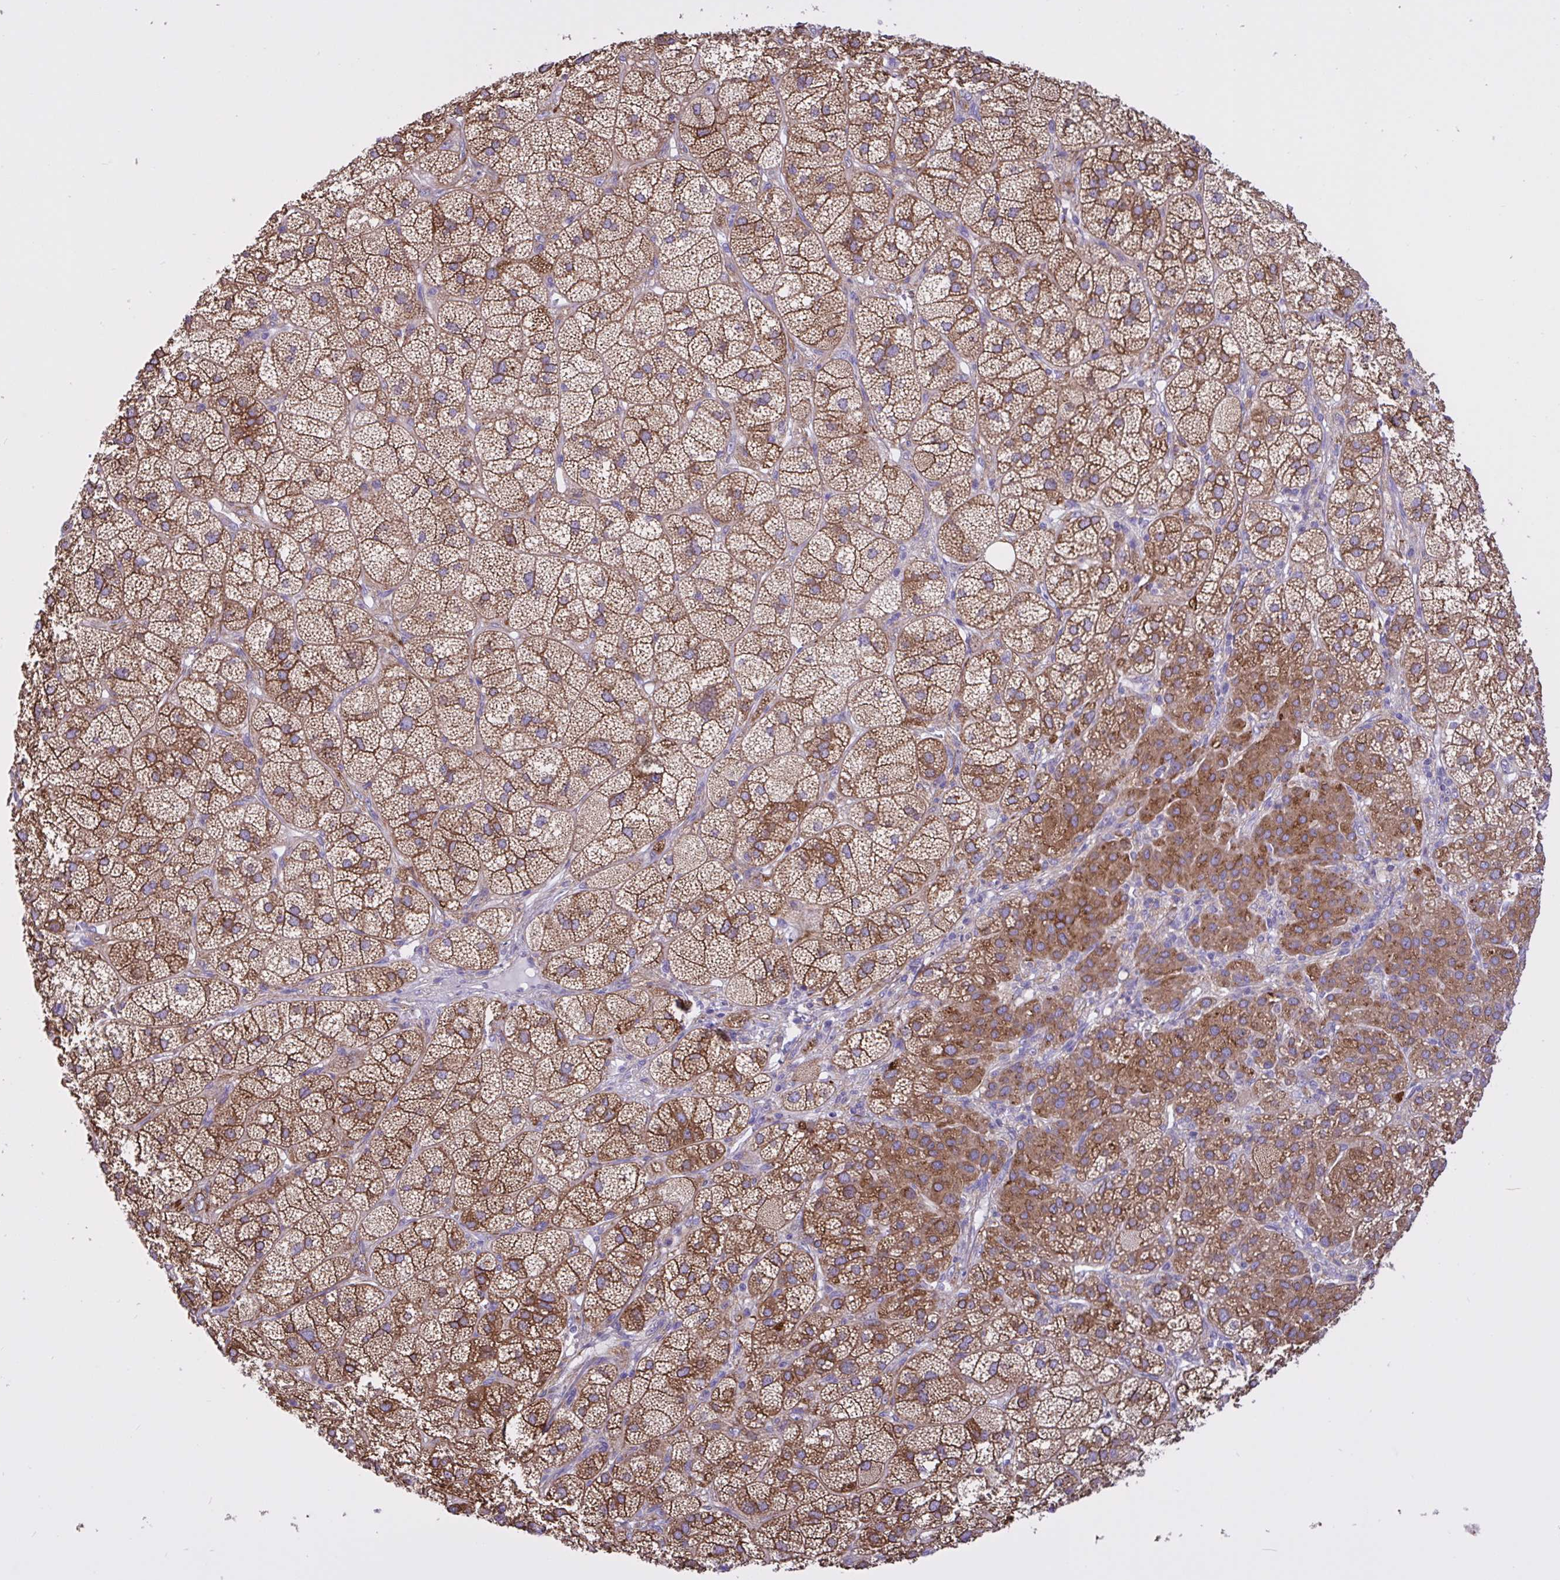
{"staining": {"intensity": "moderate", "quantity": ">75%", "location": "cytoplasmic/membranous"}, "tissue": "adrenal gland", "cell_type": "Glandular cells", "image_type": "normal", "snomed": [{"axis": "morphology", "description": "Normal tissue, NOS"}, {"axis": "topography", "description": "Adrenal gland"}], "caption": "Moderate cytoplasmic/membranous staining for a protein is identified in about >75% of glandular cells of unremarkable adrenal gland using immunohistochemistry.", "gene": "OR51M1", "patient": {"sex": "female", "age": 60}}